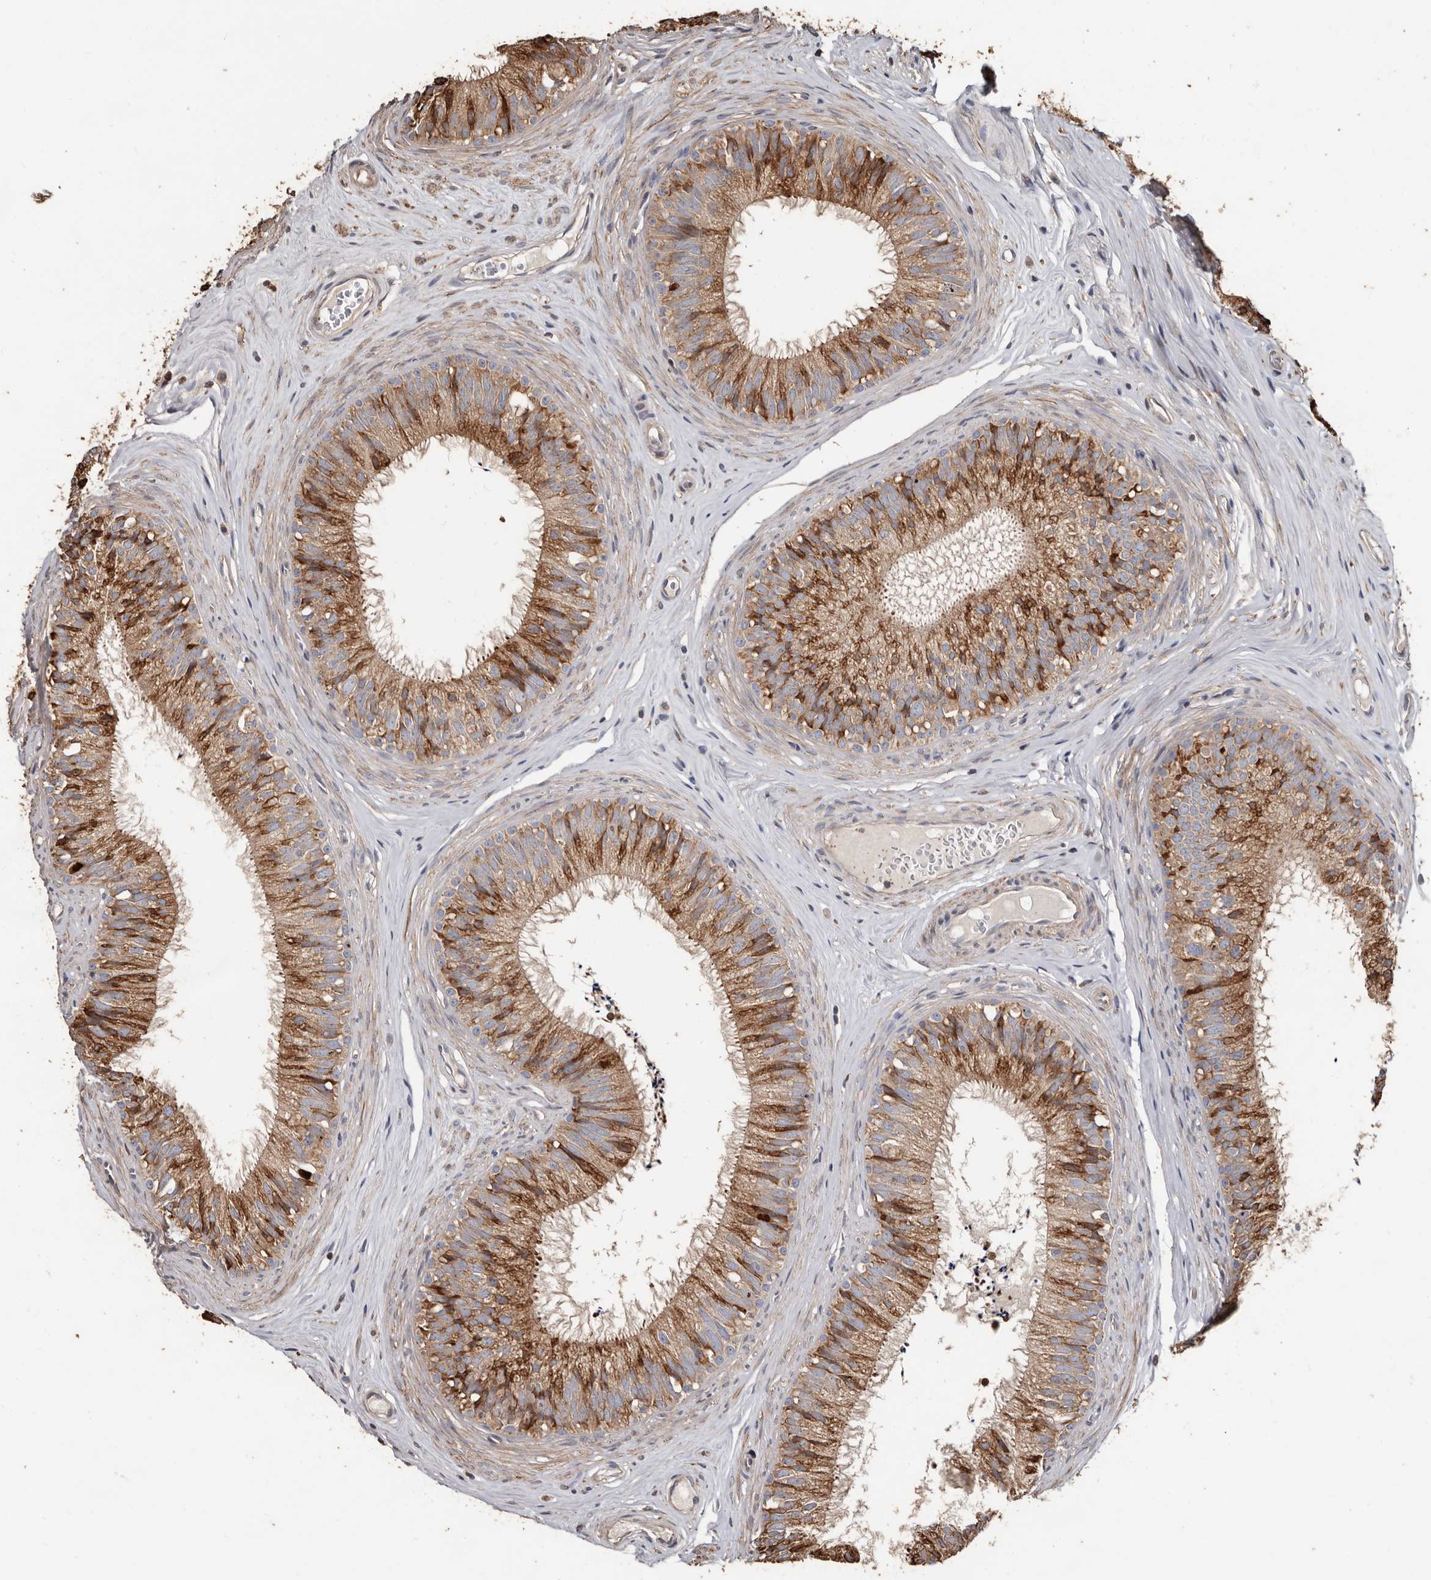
{"staining": {"intensity": "moderate", "quantity": ">75%", "location": "cytoplasmic/membranous"}, "tissue": "epididymis", "cell_type": "Glandular cells", "image_type": "normal", "snomed": [{"axis": "morphology", "description": "Normal tissue, NOS"}, {"axis": "topography", "description": "Epididymis"}], "caption": "Immunohistochemical staining of benign human epididymis exhibits moderate cytoplasmic/membranous protein staining in approximately >75% of glandular cells. The protein of interest is shown in brown color, while the nuclei are stained blue.", "gene": "OSGIN2", "patient": {"sex": "male", "age": 29}}